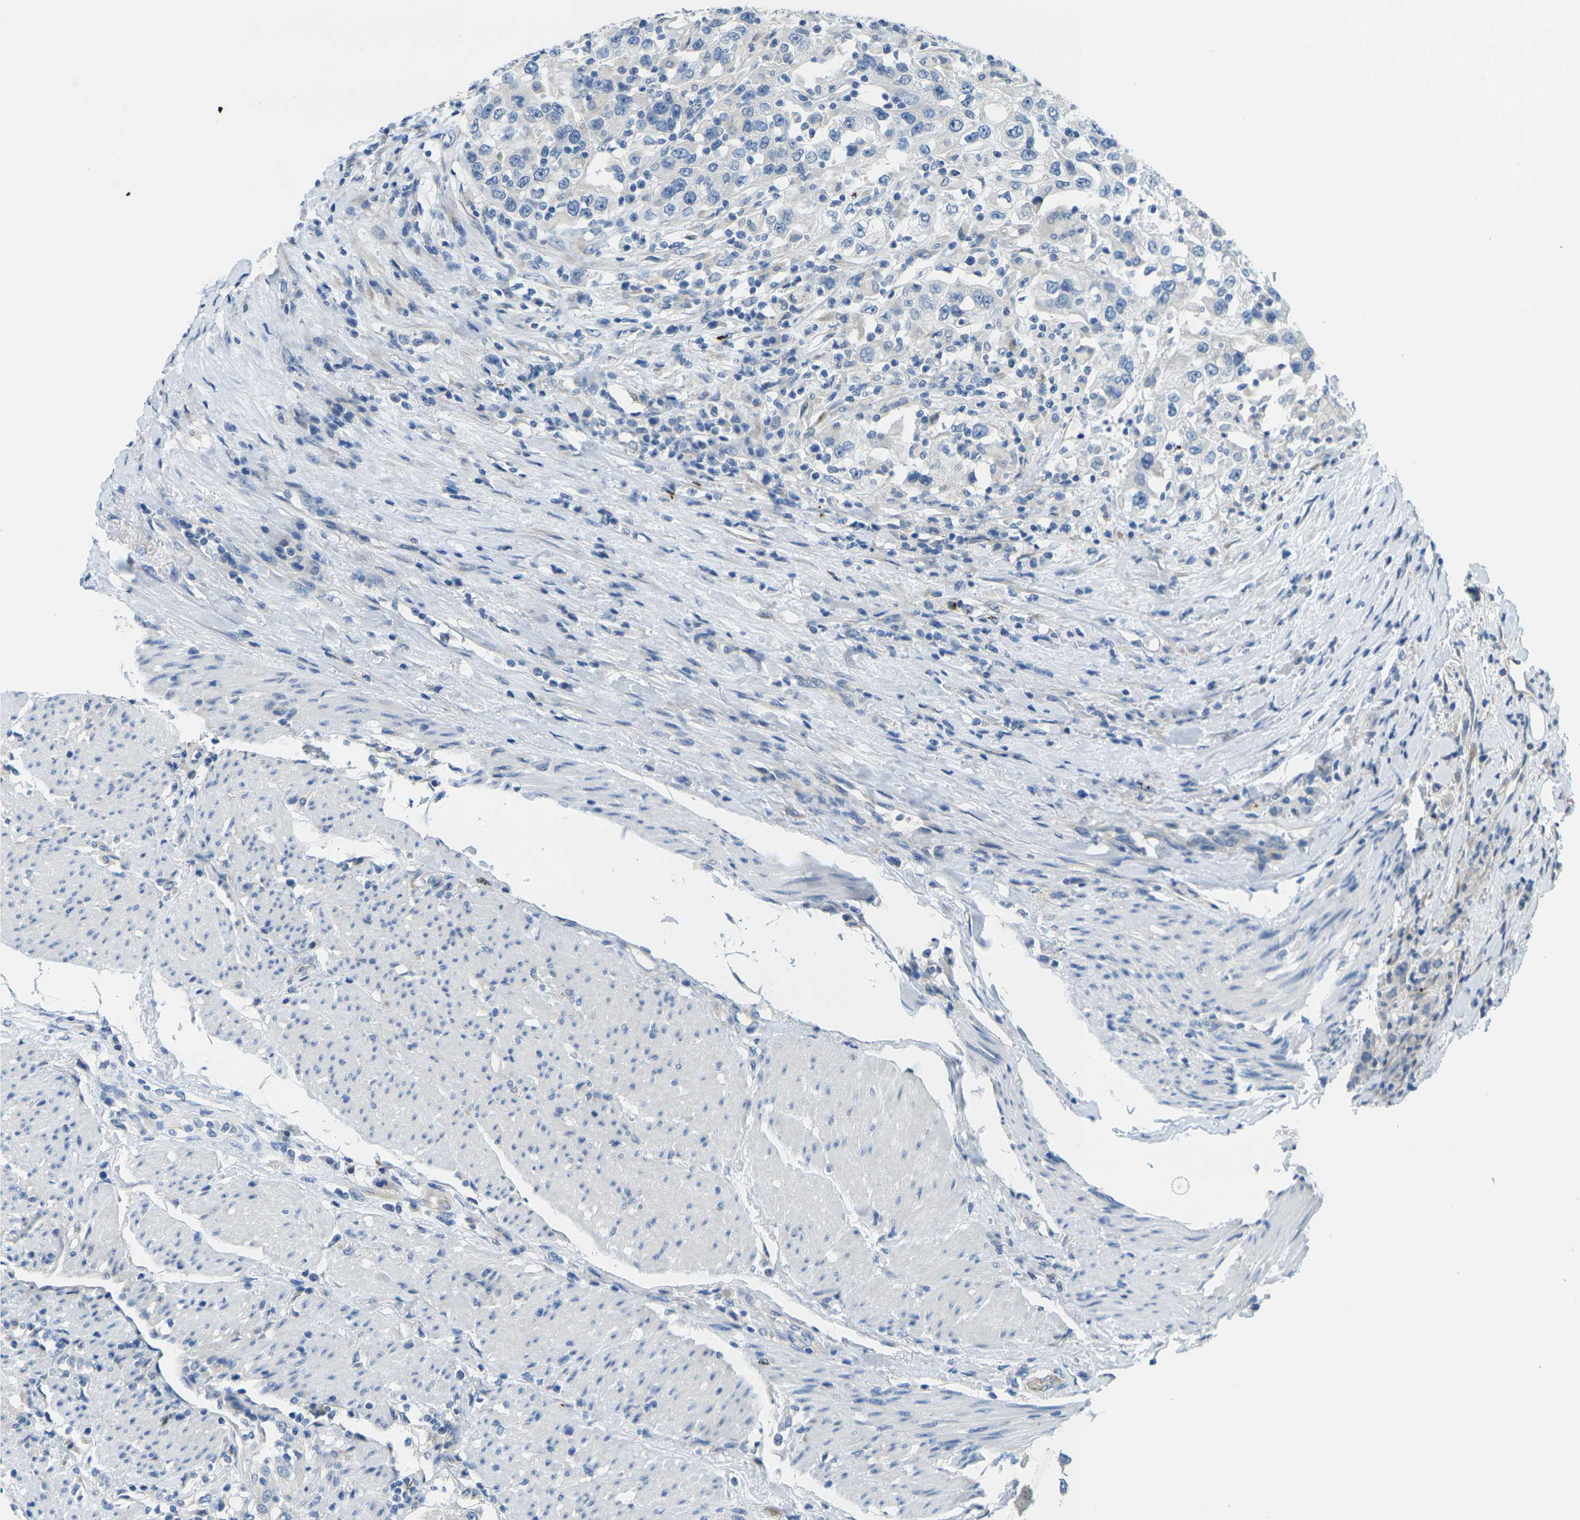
{"staining": {"intensity": "negative", "quantity": "none", "location": "none"}, "tissue": "urothelial cancer", "cell_type": "Tumor cells", "image_type": "cancer", "snomed": [{"axis": "morphology", "description": "Urothelial carcinoma, High grade"}, {"axis": "topography", "description": "Urinary bladder"}], "caption": "There is no significant positivity in tumor cells of urothelial cancer.", "gene": "CYP2C8", "patient": {"sex": "female", "age": 80}}